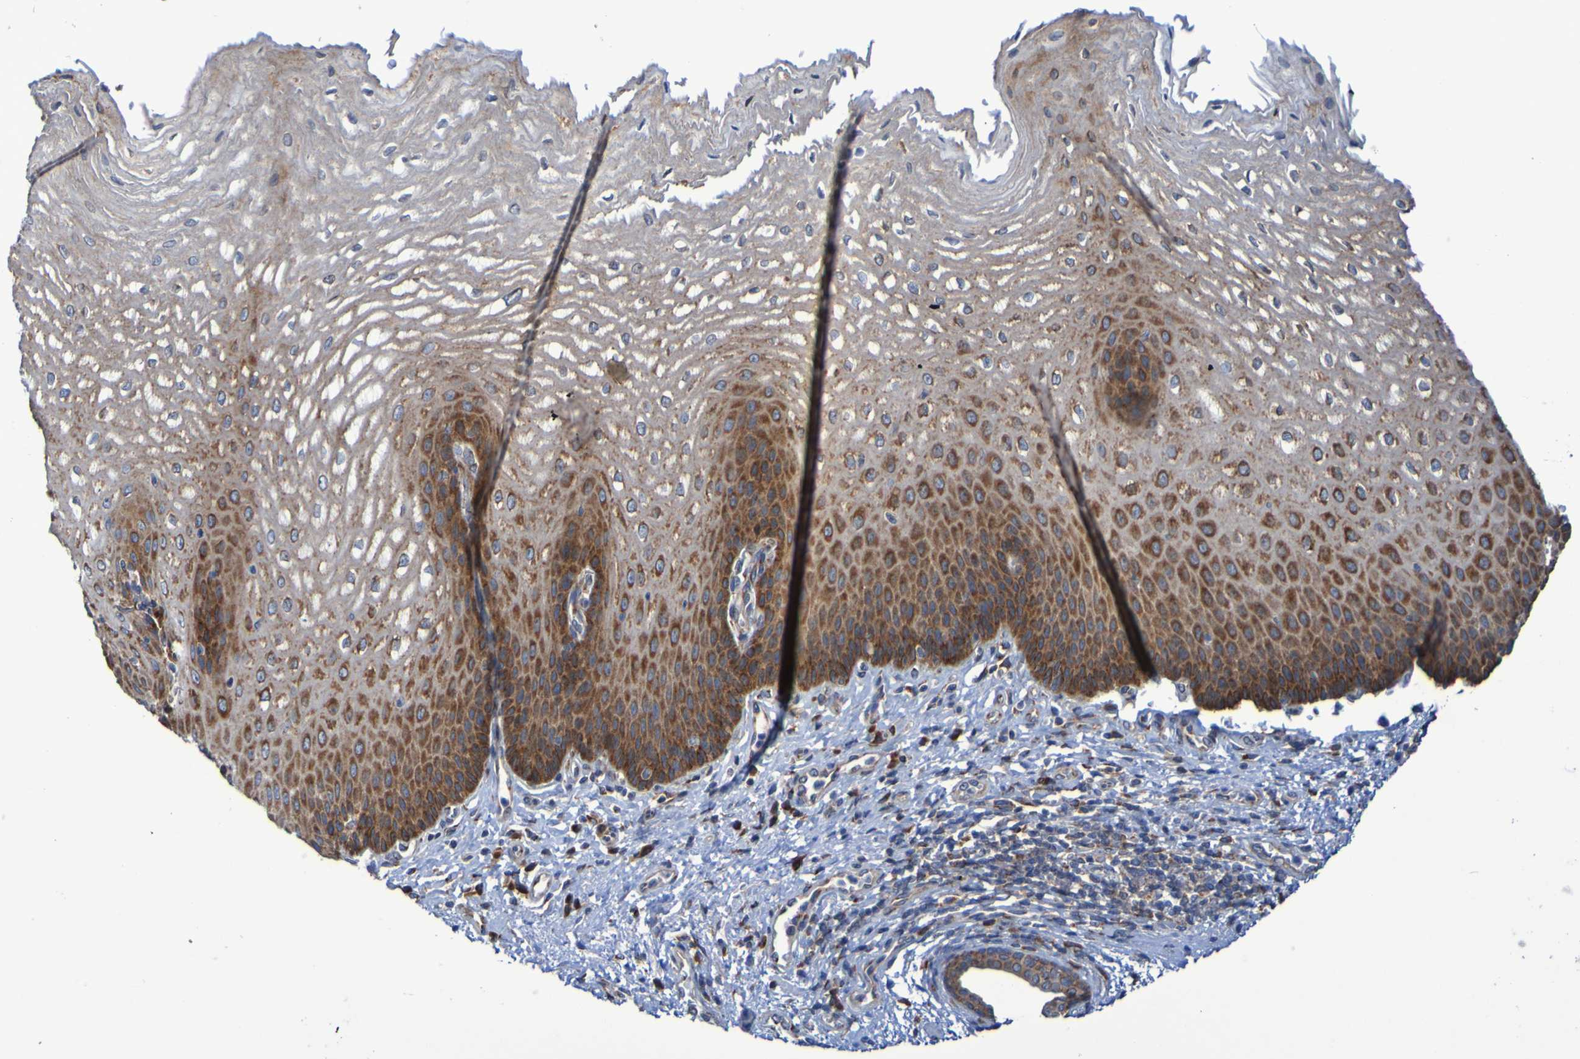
{"staining": {"intensity": "moderate", "quantity": ">75%", "location": "cytoplasmic/membranous"}, "tissue": "esophagus", "cell_type": "Squamous epithelial cells", "image_type": "normal", "snomed": [{"axis": "morphology", "description": "Normal tissue, NOS"}, {"axis": "topography", "description": "Esophagus"}], "caption": "The histopathology image shows staining of unremarkable esophagus, revealing moderate cytoplasmic/membranous protein staining (brown color) within squamous epithelial cells.", "gene": "FKBP3", "patient": {"sex": "male", "age": 54}}